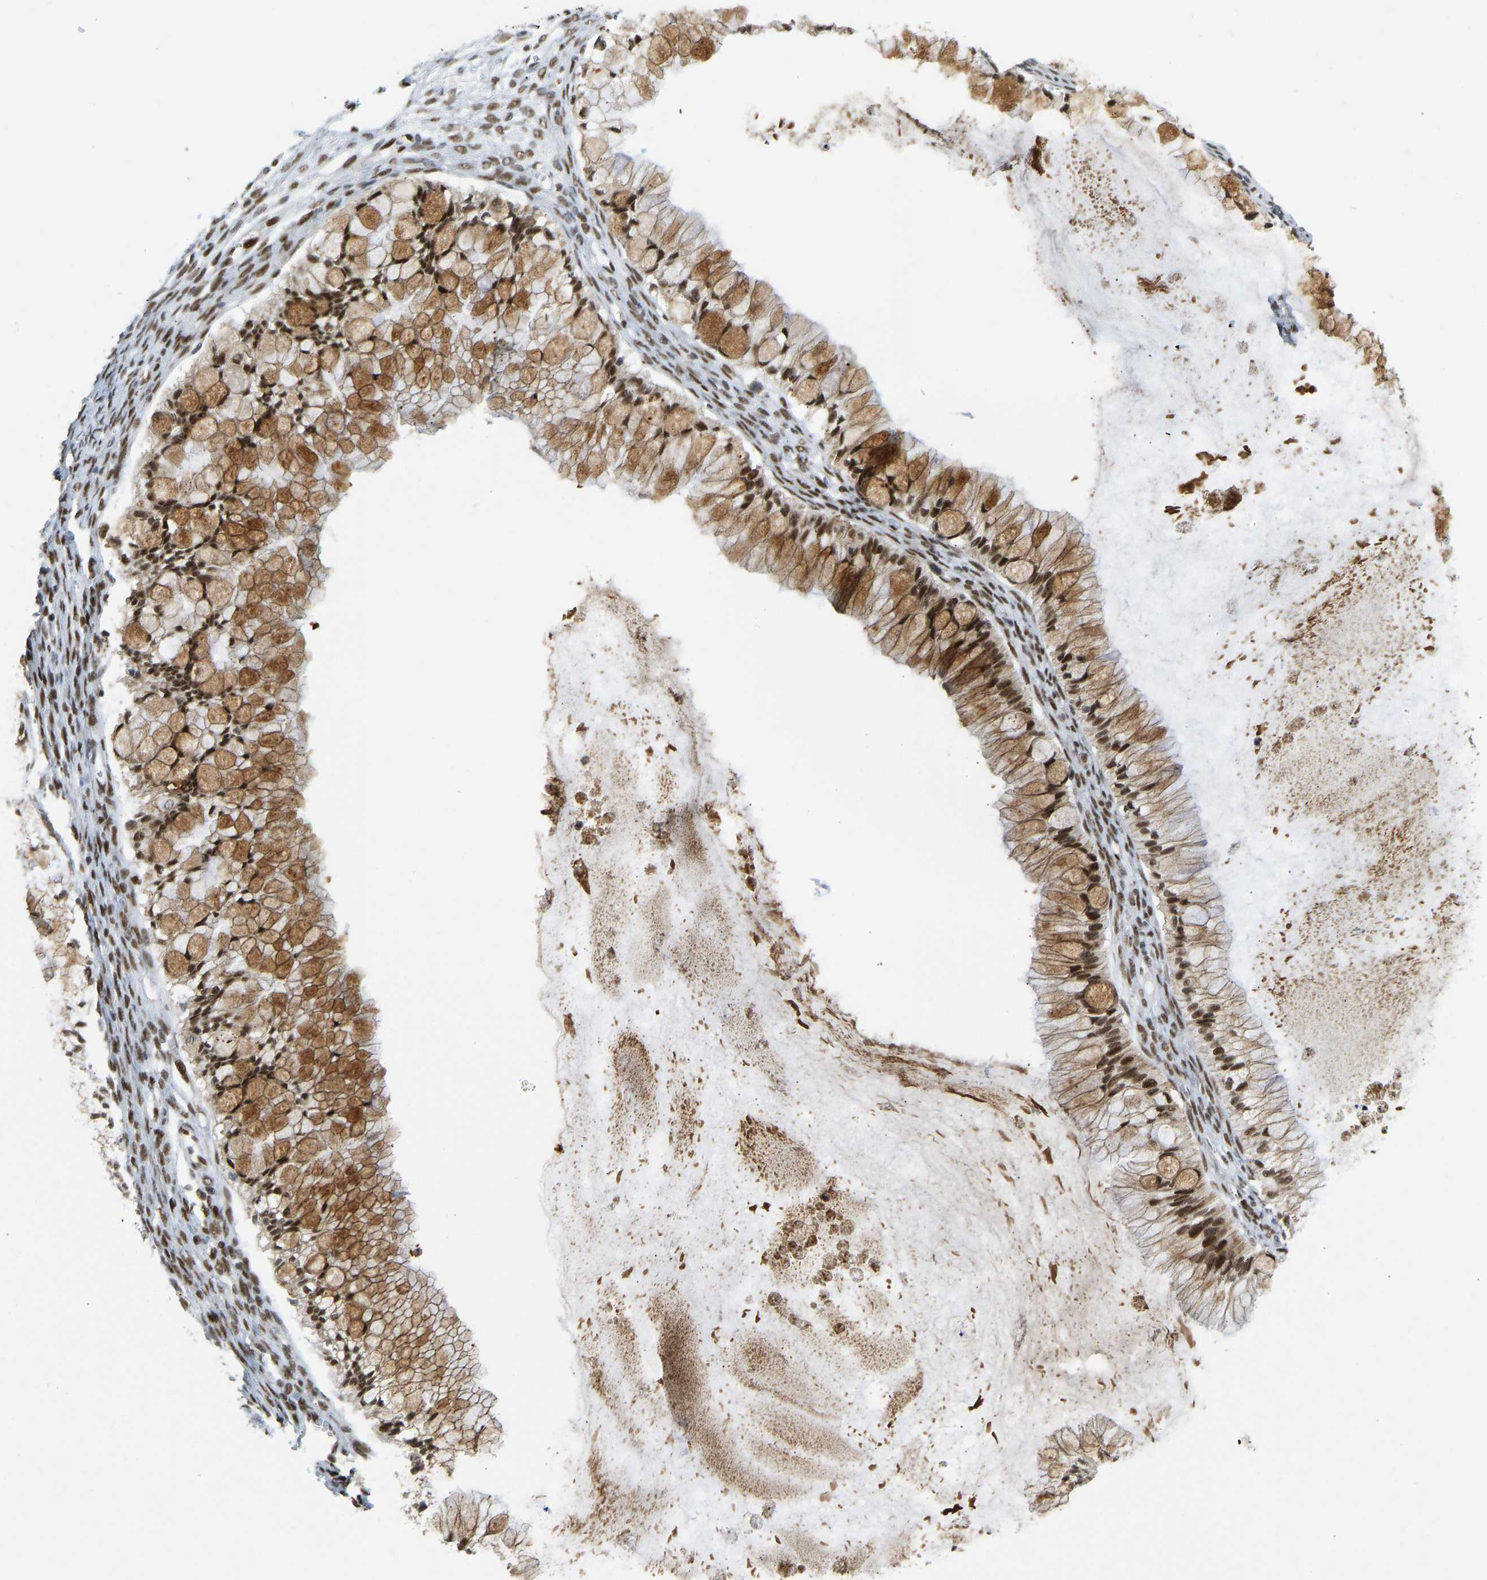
{"staining": {"intensity": "strong", "quantity": ">75%", "location": "cytoplasmic/membranous,nuclear"}, "tissue": "ovarian cancer", "cell_type": "Tumor cells", "image_type": "cancer", "snomed": [{"axis": "morphology", "description": "Cystadenocarcinoma, mucinous, NOS"}, {"axis": "topography", "description": "Ovary"}], "caption": "Tumor cells exhibit high levels of strong cytoplasmic/membranous and nuclear staining in approximately >75% of cells in ovarian mucinous cystadenocarcinoma.", "gene": "FOXK1", "patient": {"sex": "female", "age": 57}}